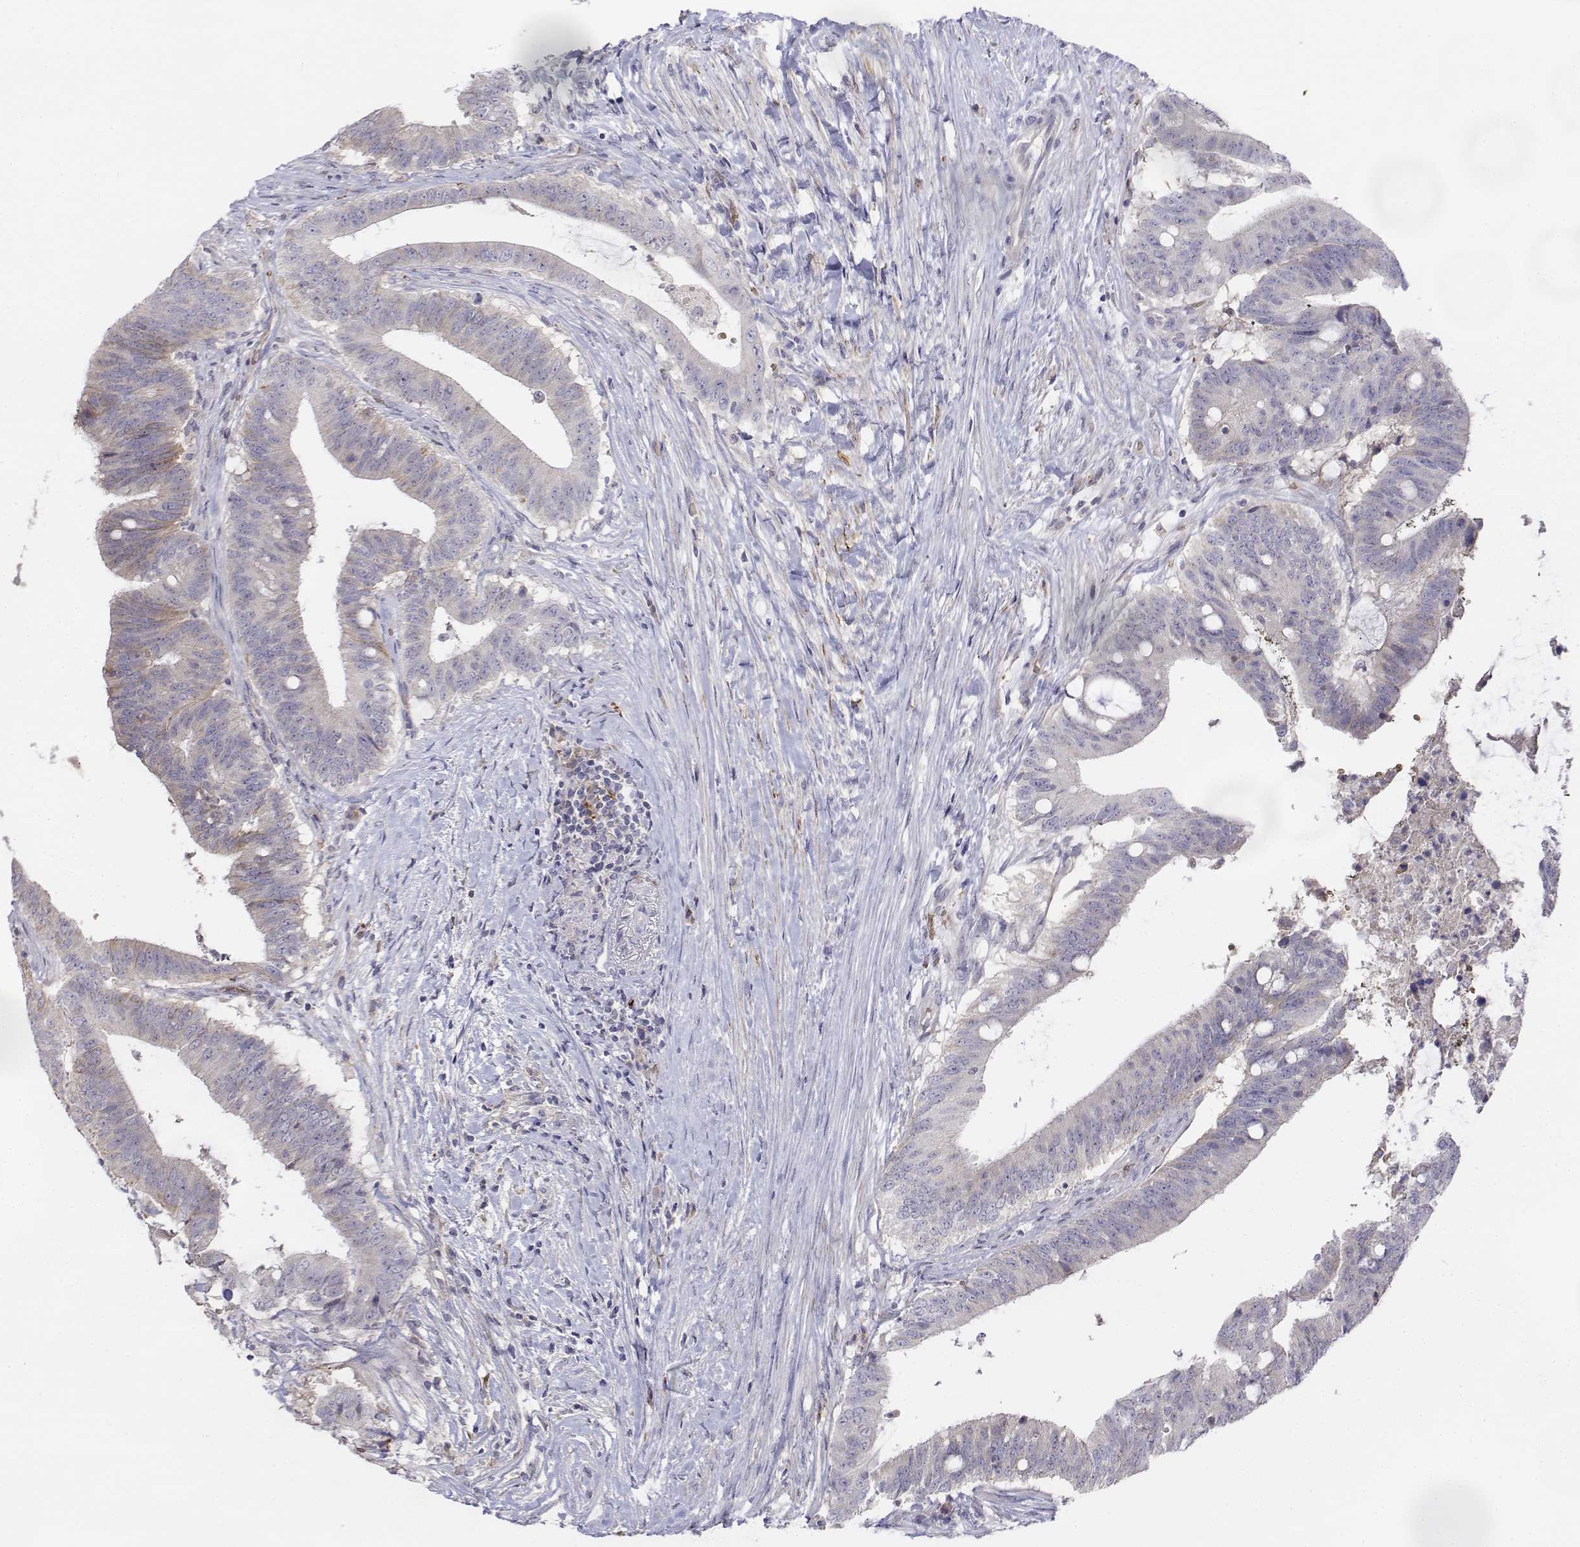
{"staining": {"intensity": "negative", "quantity": "none", "location": "none"}, "tissue": "colorectal cancer", "cell_type": "Tumor cells", "image_type": "cancer", "snomed": [{"axis": "morphology", "description": "Adenocarcinoma, NOS"}, {"axis": "topography", "description": "Colon"}], "caption": "Tumor cells are negative for brown protein staining in colorectal cancer (adenocarcinoma).", "gene": "CADM1", "patient": {"sex": "female", "age": 43}}